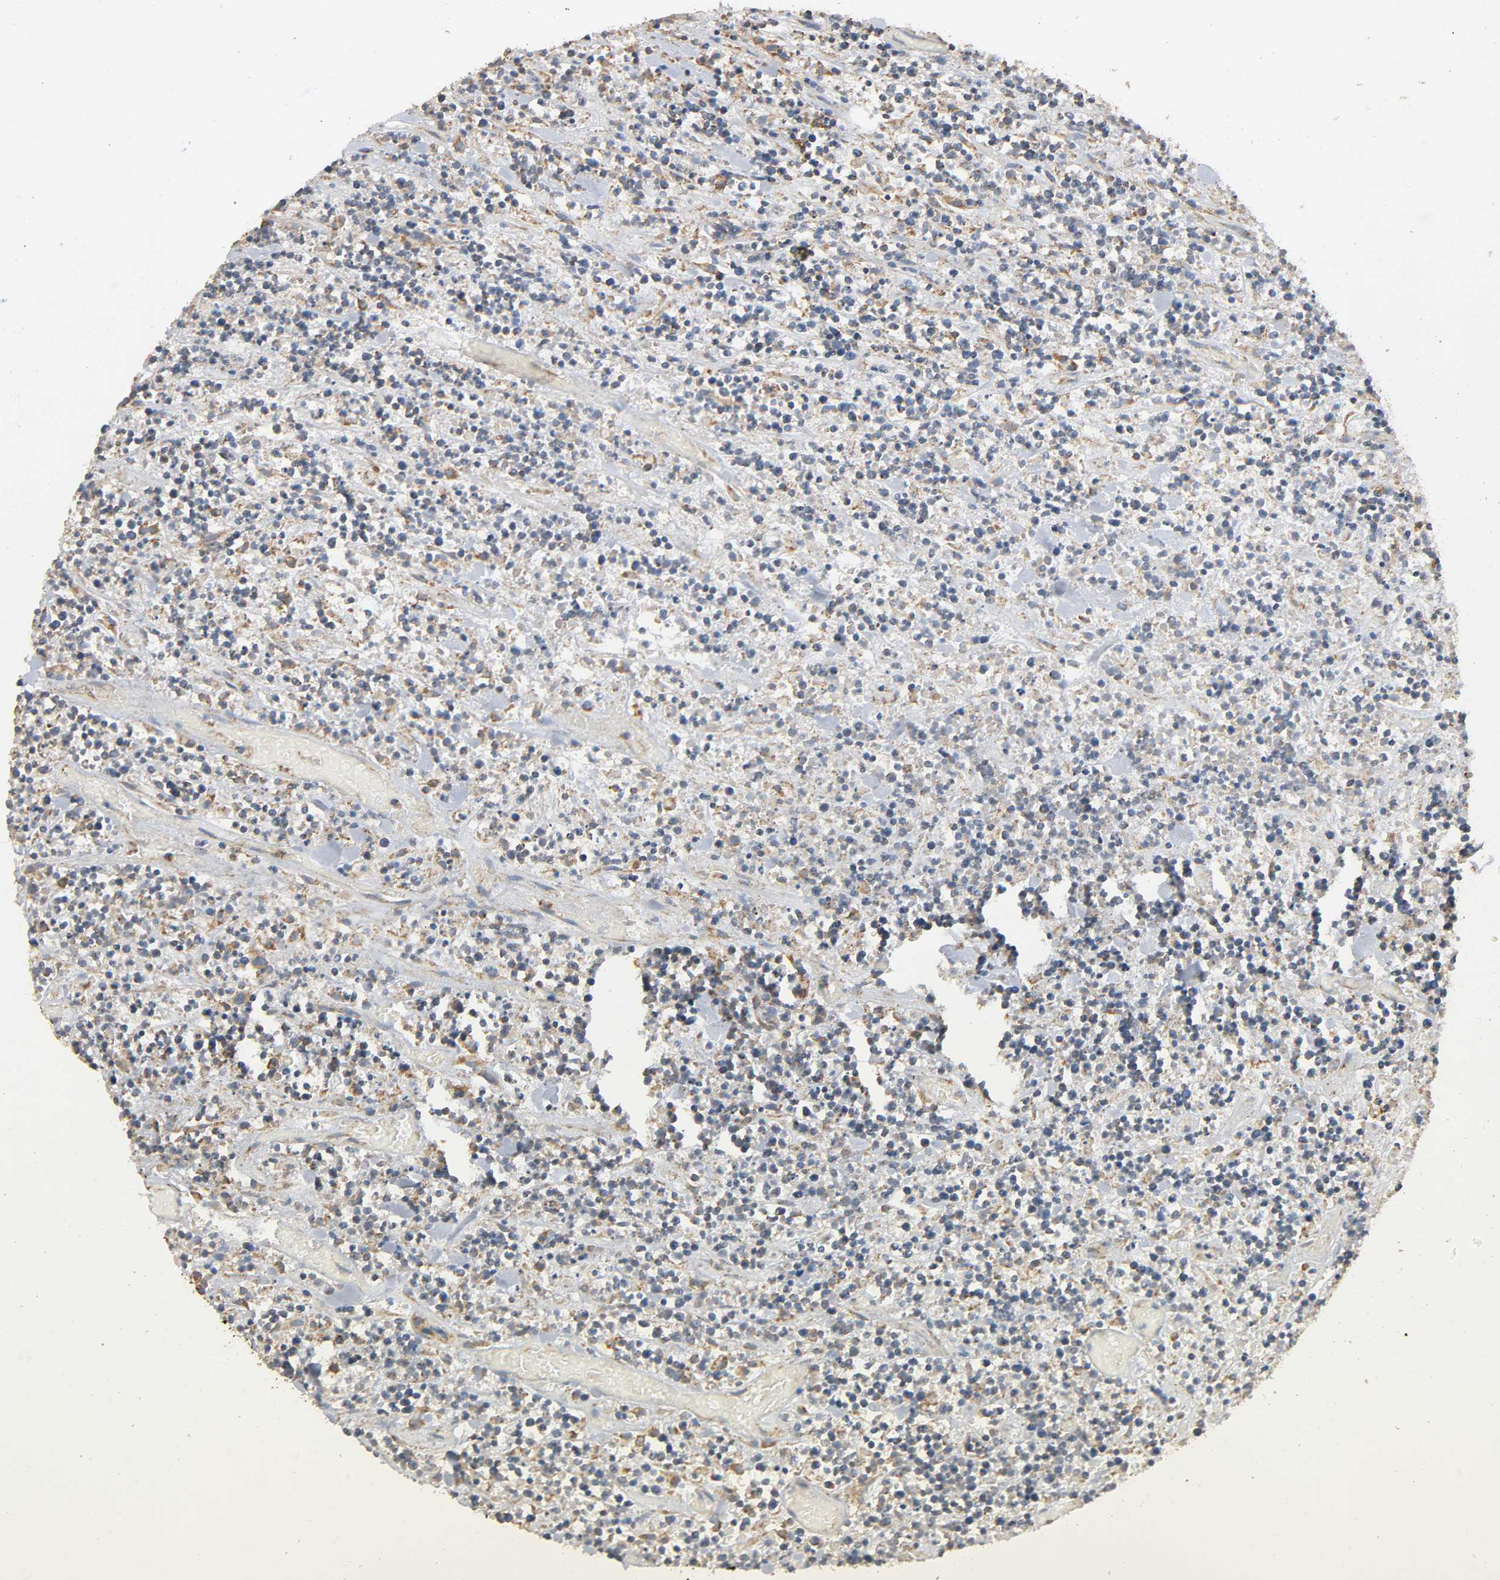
{"staining": {"intensity": "weak", "quantity": "25%-75%", "location": "cytoplasmic/membranous"}, "tissue": "lymphoma", "cell_type": "Tumor cells", "image_type": "cancer", "snomed": [{"axis": "morphology", "description": "Malignant lymphoma, non-Hodgkin's type, High grade"}, {"axis": "topography", "description": "Soft tissue"}], "caption": "This is a micrograph of immunohistochemistry staining of lymphoma, which shows weak expression in the cytoplasmic/membranous of tumor cells.", "gene": "NDUFS3", "patient": {"sex": "male", "age": 18}}